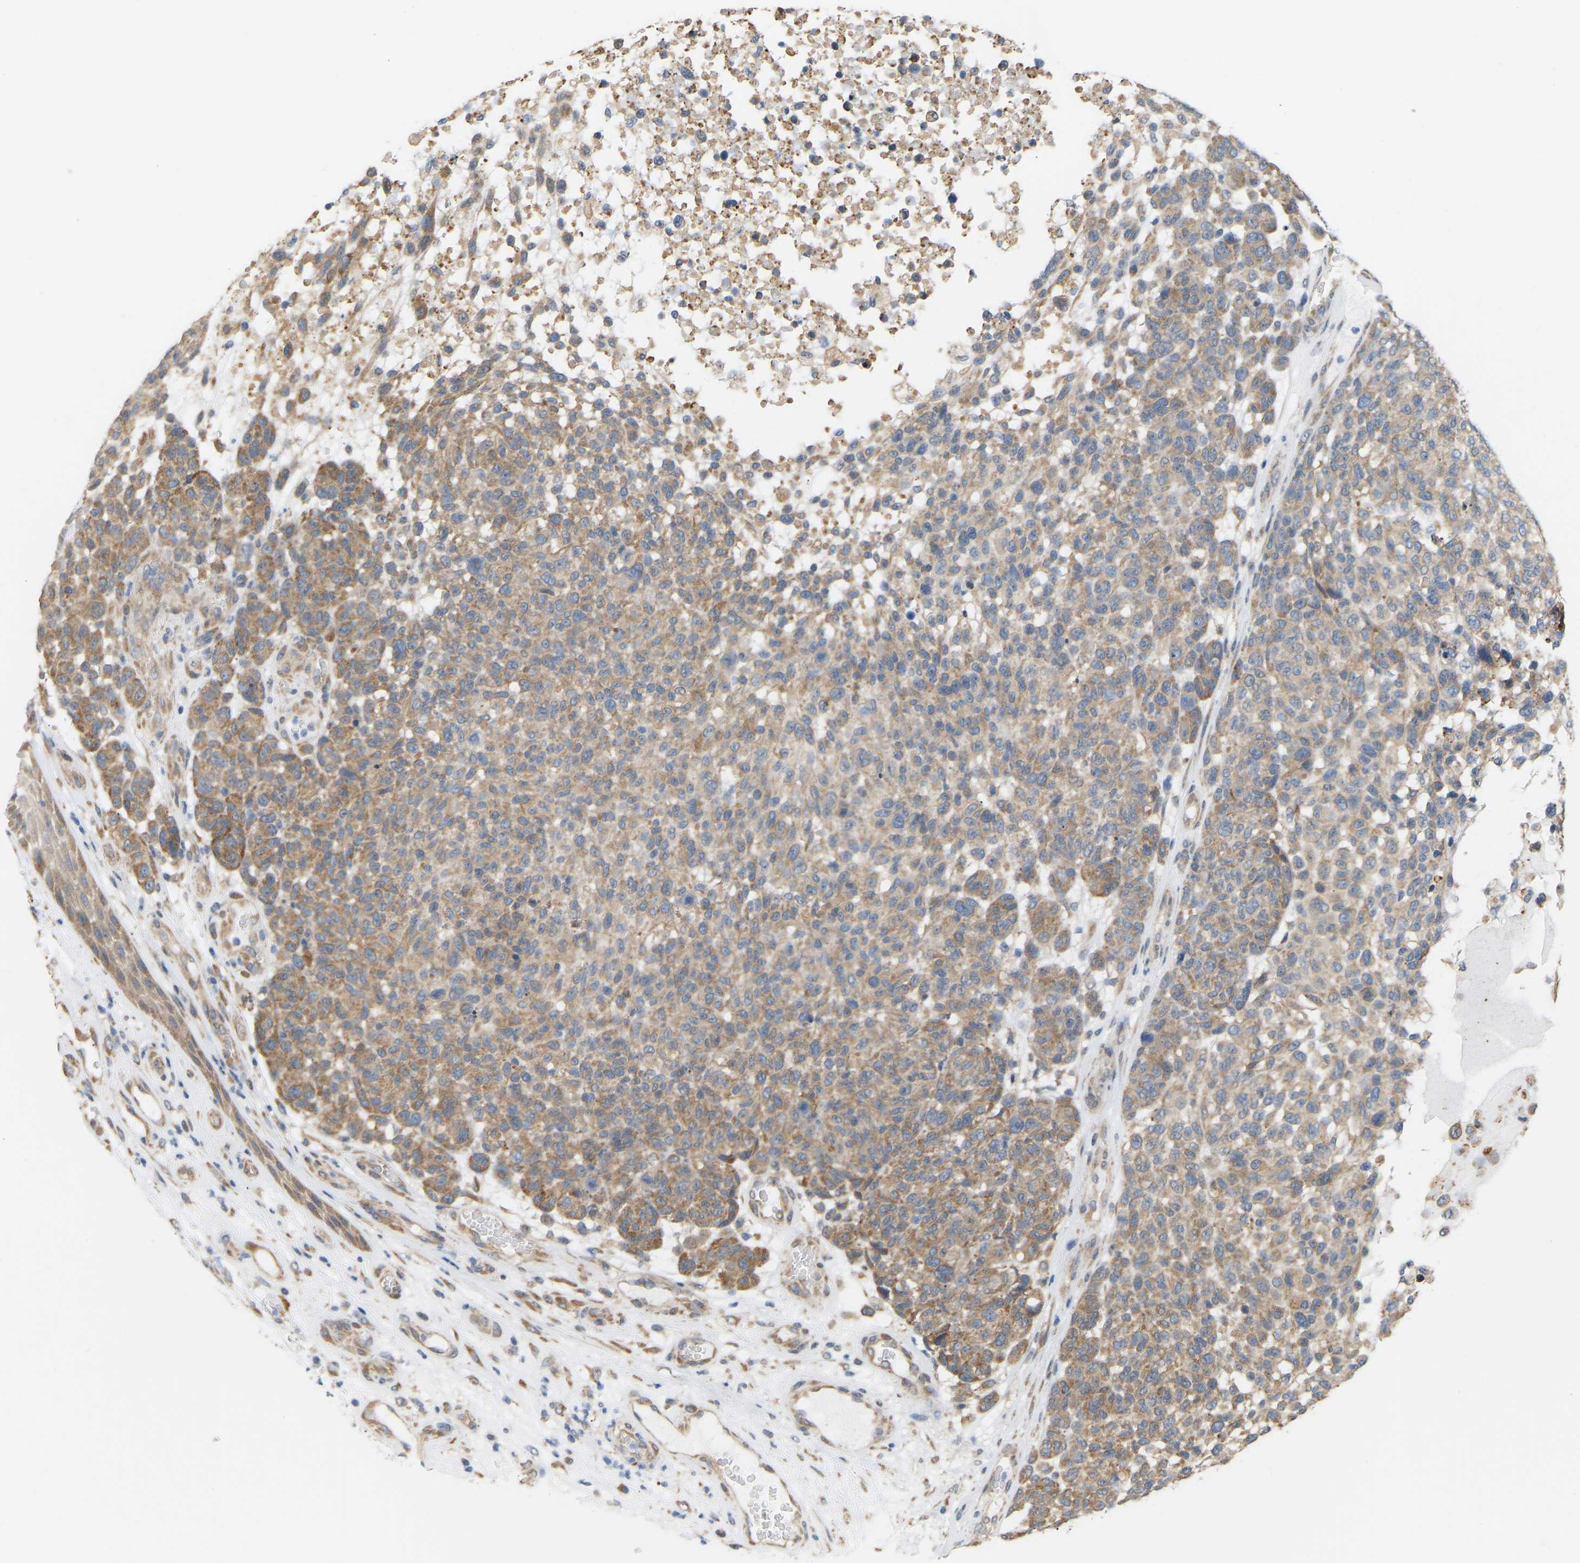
{"staining": {"intensity": "moderate", "quantity": ">75%", "location": "cytoplasmic/membranous"}, "tissue": "melanoma", "cell_type": "Tumor cells", "image_type": "cancer", "snomed": [{"axis": "morphology", "description": "Malignant melanoma, NOS"}, {"axis": "topography", "description": "Skin"}], "caption": "The immunohistochemical stain shows moderate cytoplasmic/membranous positivity in tumor cells of melanoma tissue.", "gene": "BEND3", "patient": {"sex": "male", "age": 59}}